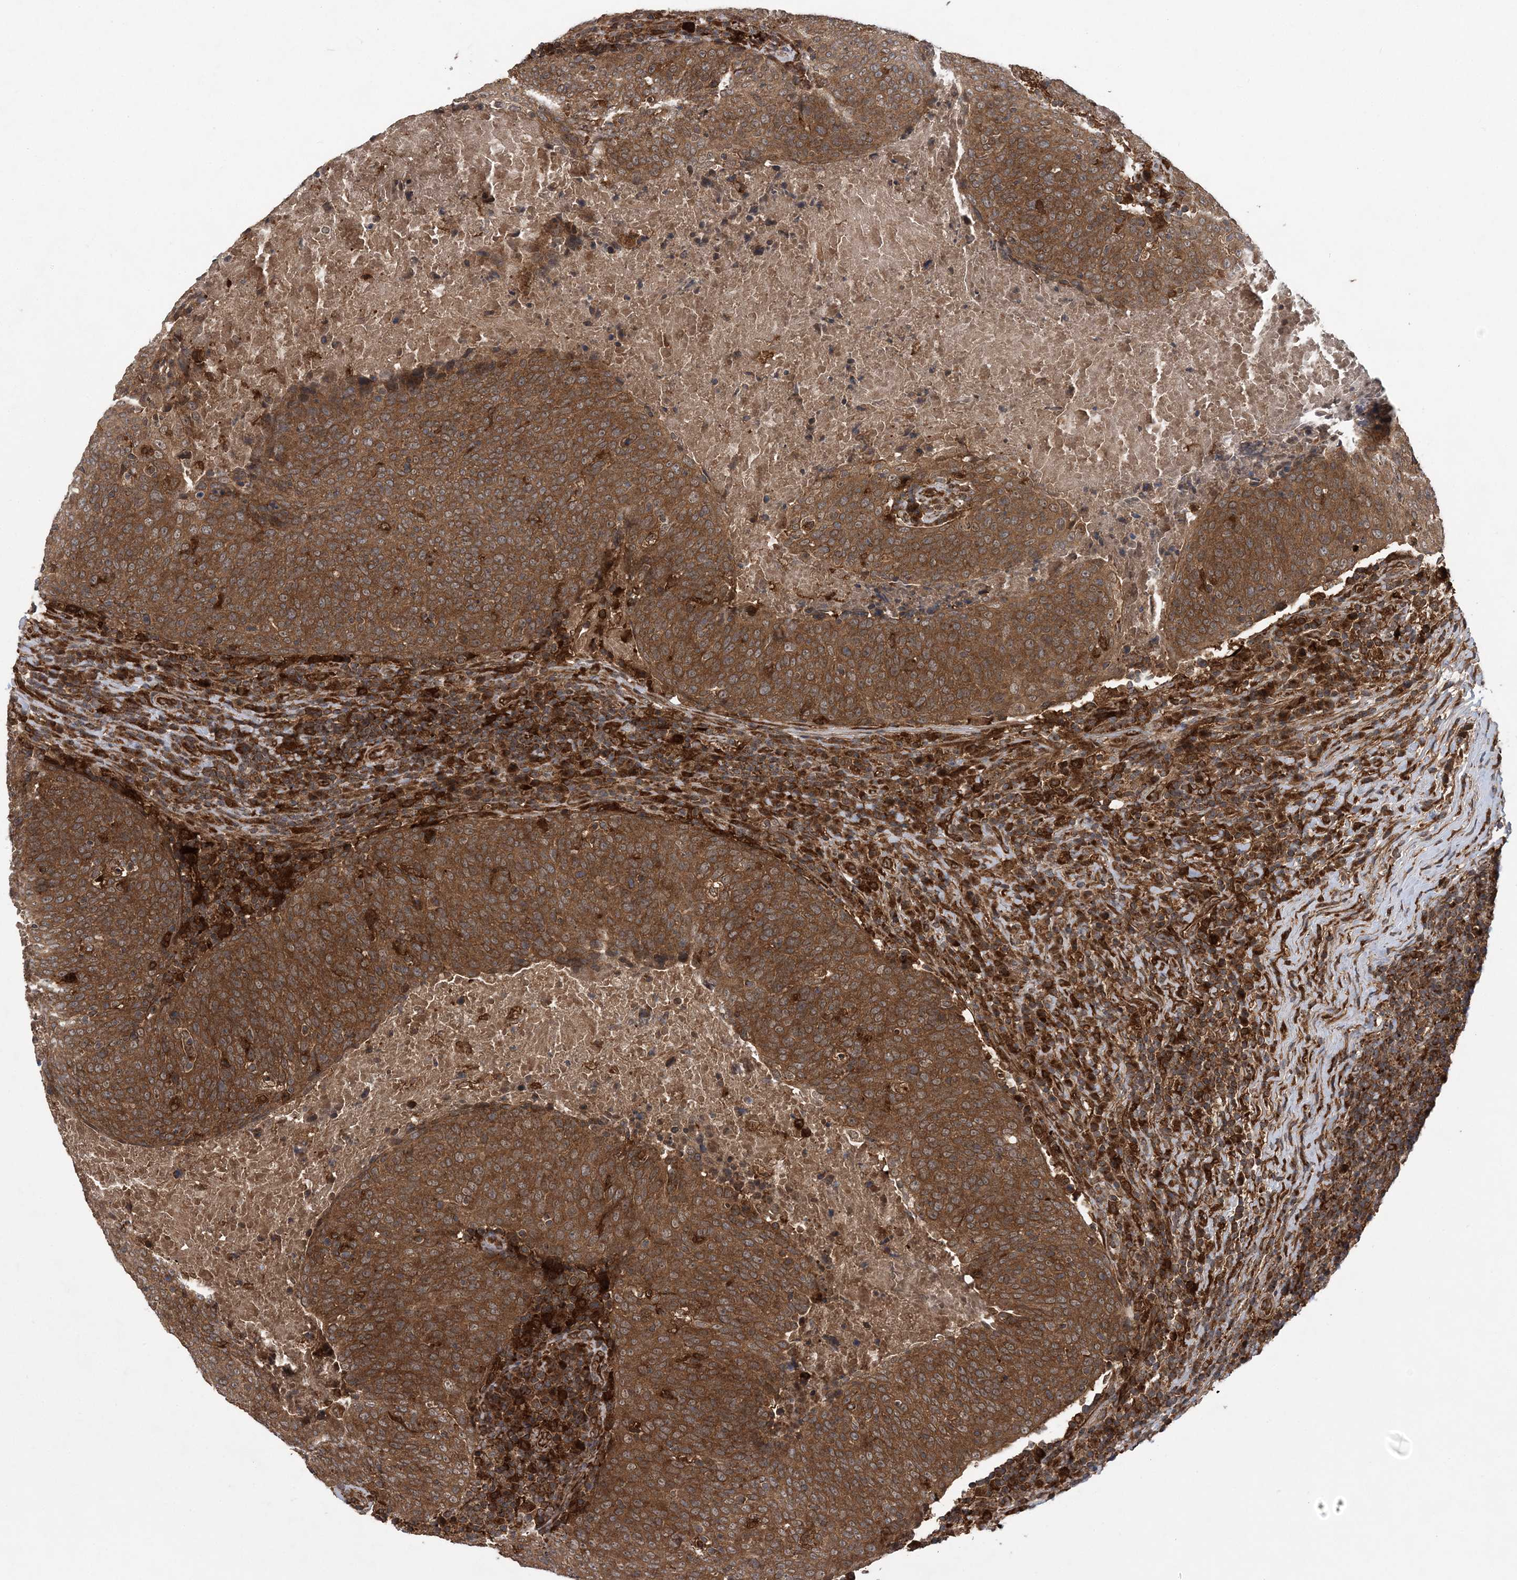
{"staining": {"intensity": "strong", "quantity": ">75%", "location": "cytoplasmic/membranous"}, "tissue": "head and neck cancer", "cell_type": "Tumor cells", "image_type": "cancer", "snomed": [{"axis": "morphology", "description": "Squamous cell carcinoma, NOS"}, {"axis": "morphology", "description": "Squamous cell carcinoma, metastatic, NOS"}, {"axis": "topography", "description": "Lymph node"}, {"axis": "topography", "description": "Head-Neck"}], "caption": "Human head and neck squamous cell carcinoma stained for a protein (brown) displays strong cytoplasmic/membranous positive expression in approximately >75% of tumor cells.", "gene": "ATG3", "patient": {"sex": "male", "age": 62}}